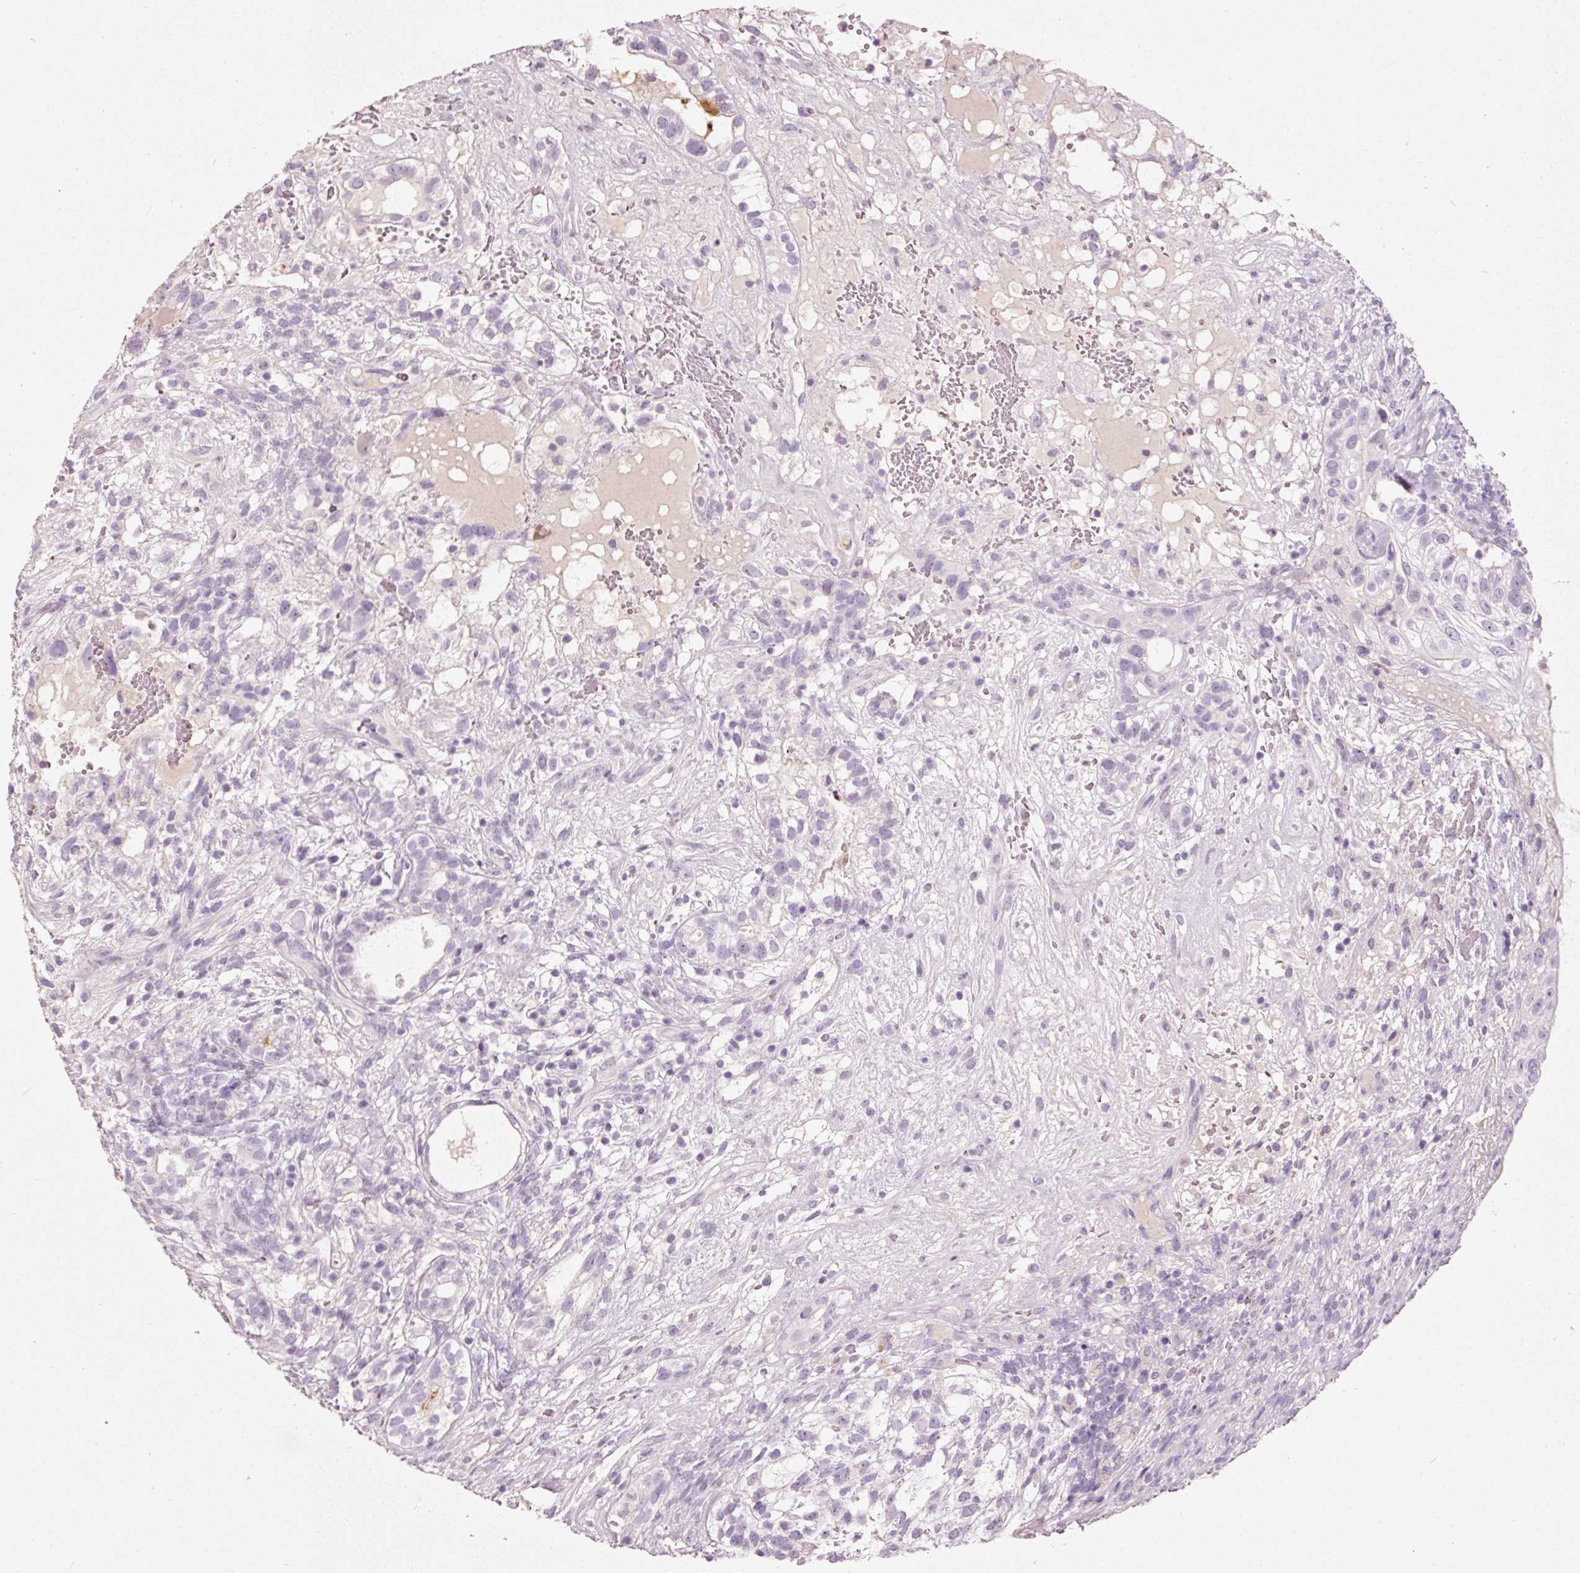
{"staining": {"intensity": "negative", "quantity": "none", "location": "none"}, "tissue": "testis cancer", "cell_type": "Tumor cells", "image_type": "cancer", "snomed": [{"axis": "morphology", "description": "Seminoma, NOS"}, {"axis": "morphology", "description": "Carcinoma, Embryonal, NOS"}, {"axis": "topography", "description": "Testis"}], "caption": "An immunohistochemistry image of testis cancer is shown. There is no staining in tumor cells of testis cancer. (DAB immunohistochemistry visualized using brightfield microscopy, high magnification).", "gene": "MUC5AC", "patient": {"sex": "male", "age": 41}}